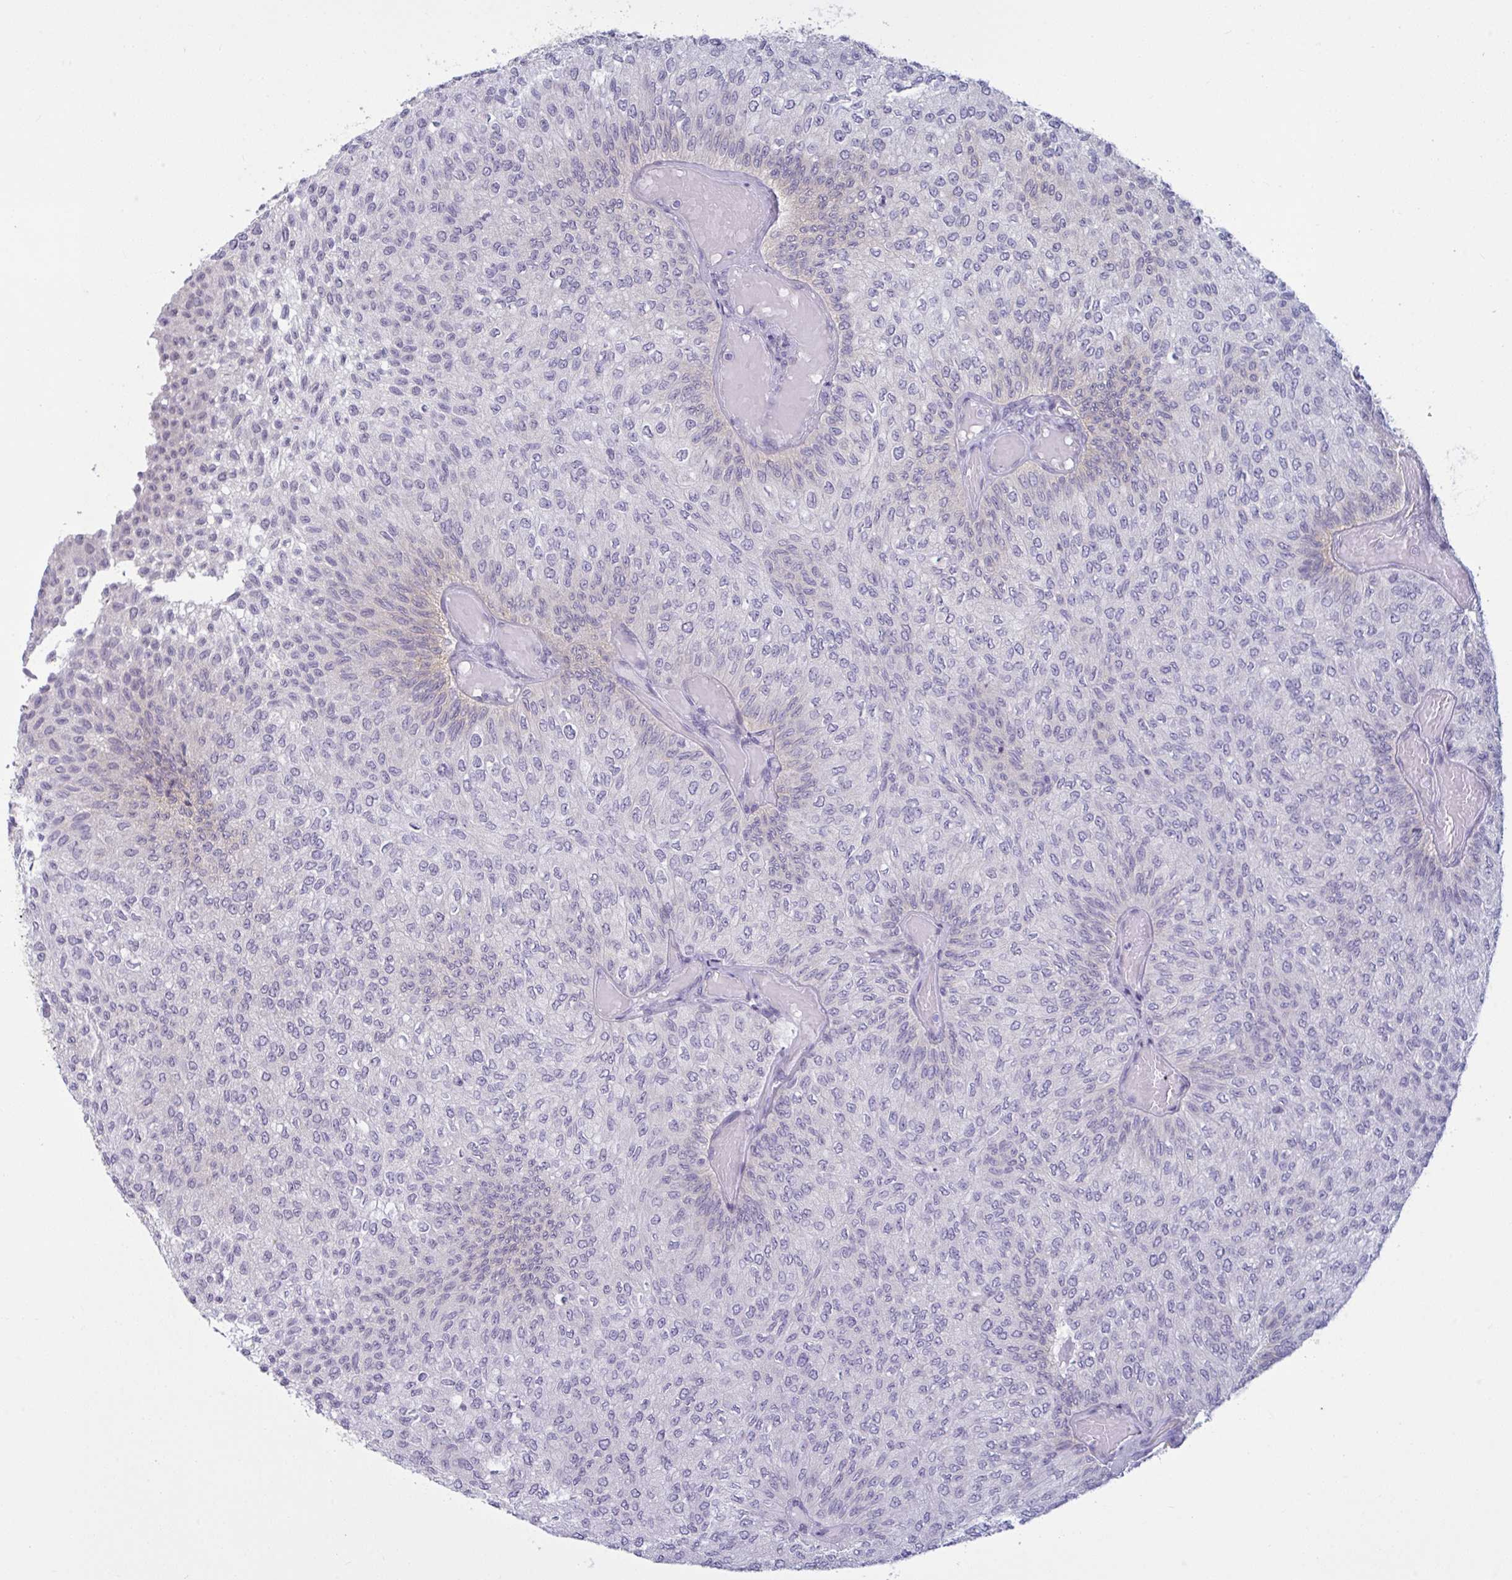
{"staining": {"intensity": "negative", "quantity": "none", "location": "none"}, "tissue": "urothelial cancer", "cell_type": "Tumor cells", "image_type": "cancer", "snomed": [{"axis": "morphology", "description": "Urothelial carcinoma, Low grade"}, {"axis": "topography", "description": "Urinary bladder"}], "caption": "Immunohistochemistry (IHC) photomicrograph of neoplastic tissue: urothelial cancer stained with DAB (3,3'-diaminobenzidine) demonstrates no significant protein staining in tumor cells.", "gene": "TBC1D4", "patient": {"sex": "male", "age": 78}}